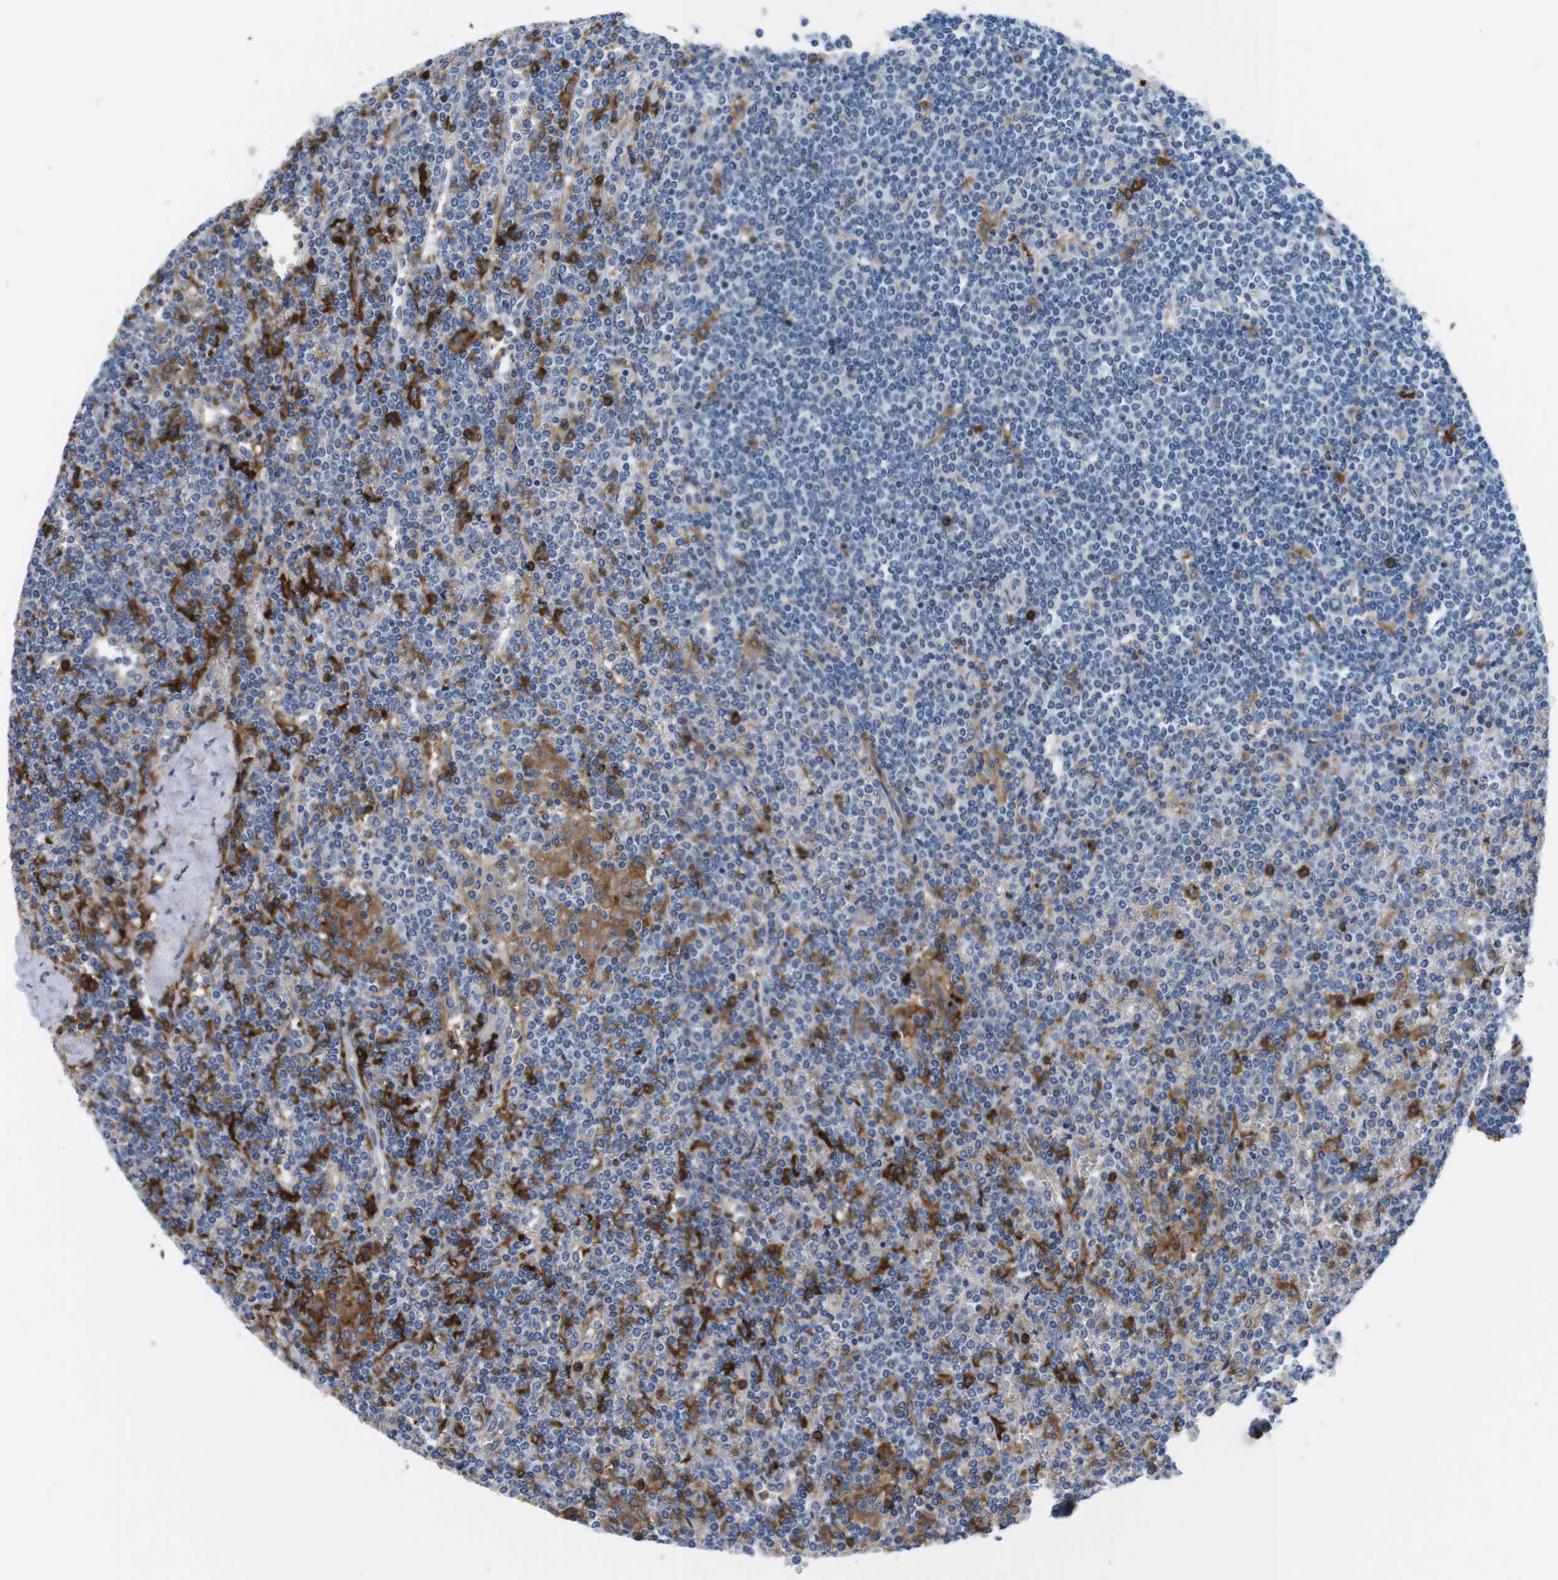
{"staining": {"intensity": "strong", "quantity": "<25%", "location": "cytoplasmic/membranous"}, "tissue": "lymphoma", "cell_type": "Tumor cells", "image_type": "cancer", "snomed": [{"axis": "morphology", "description": "Malignant lymphoma, non-Hodgkin's type, Low grade"}, {"axis": "topography", "description": "Spleen"}], "caption": "This is a micrograph of immunohistochemistry staining of lymphoma, which shows strong staining in the cytoplasmic/membranous of tumor cells.", "gene": "CD300C", "patient": {"sex": "female", "age": 19}}